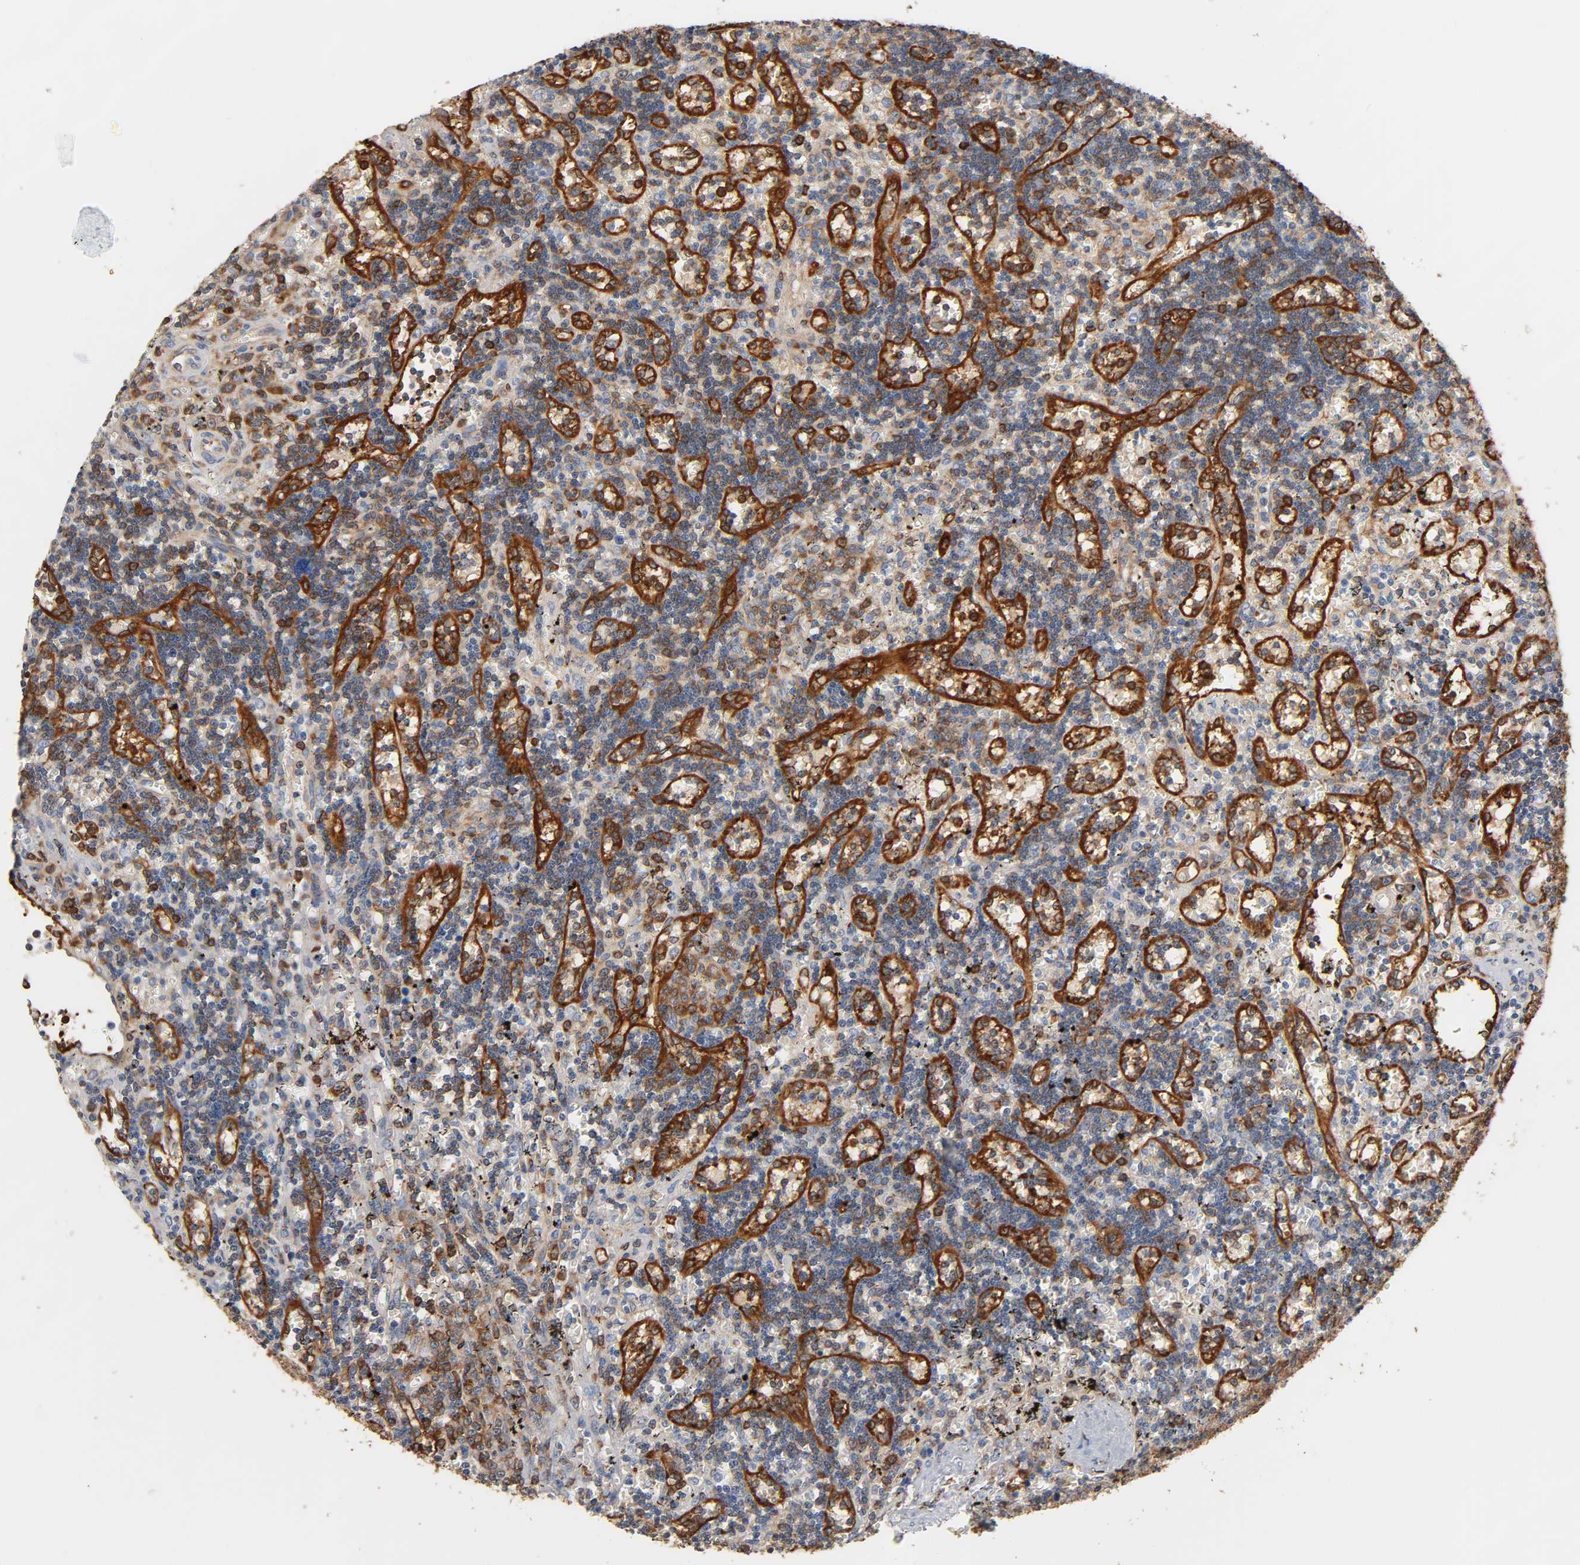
{"staining": {"intensity": "moderate", "quantity": "25%-75%", "location": "cytoplasmic/membranous"}, "tissue": "lymphoma", "cell_type": "Tumor cells", "image_type": "cancer", "snomed": [{"axis": "morphology", "description": "Malignant lymphoma, non-Hodgkin's type, Low grade"}, {"axis": "topography", "description": "Spleen"}], "caption": "This is an image of immunohistochemistry (IHC) staining of malignant lymphoma, non-Hodgkin's type (low-grade), which shows moderate positivity in the cytoplasmic/membranous of tumor cells.", "gene": "BIN1", "patient": {"sex": "male", "age": 60}}